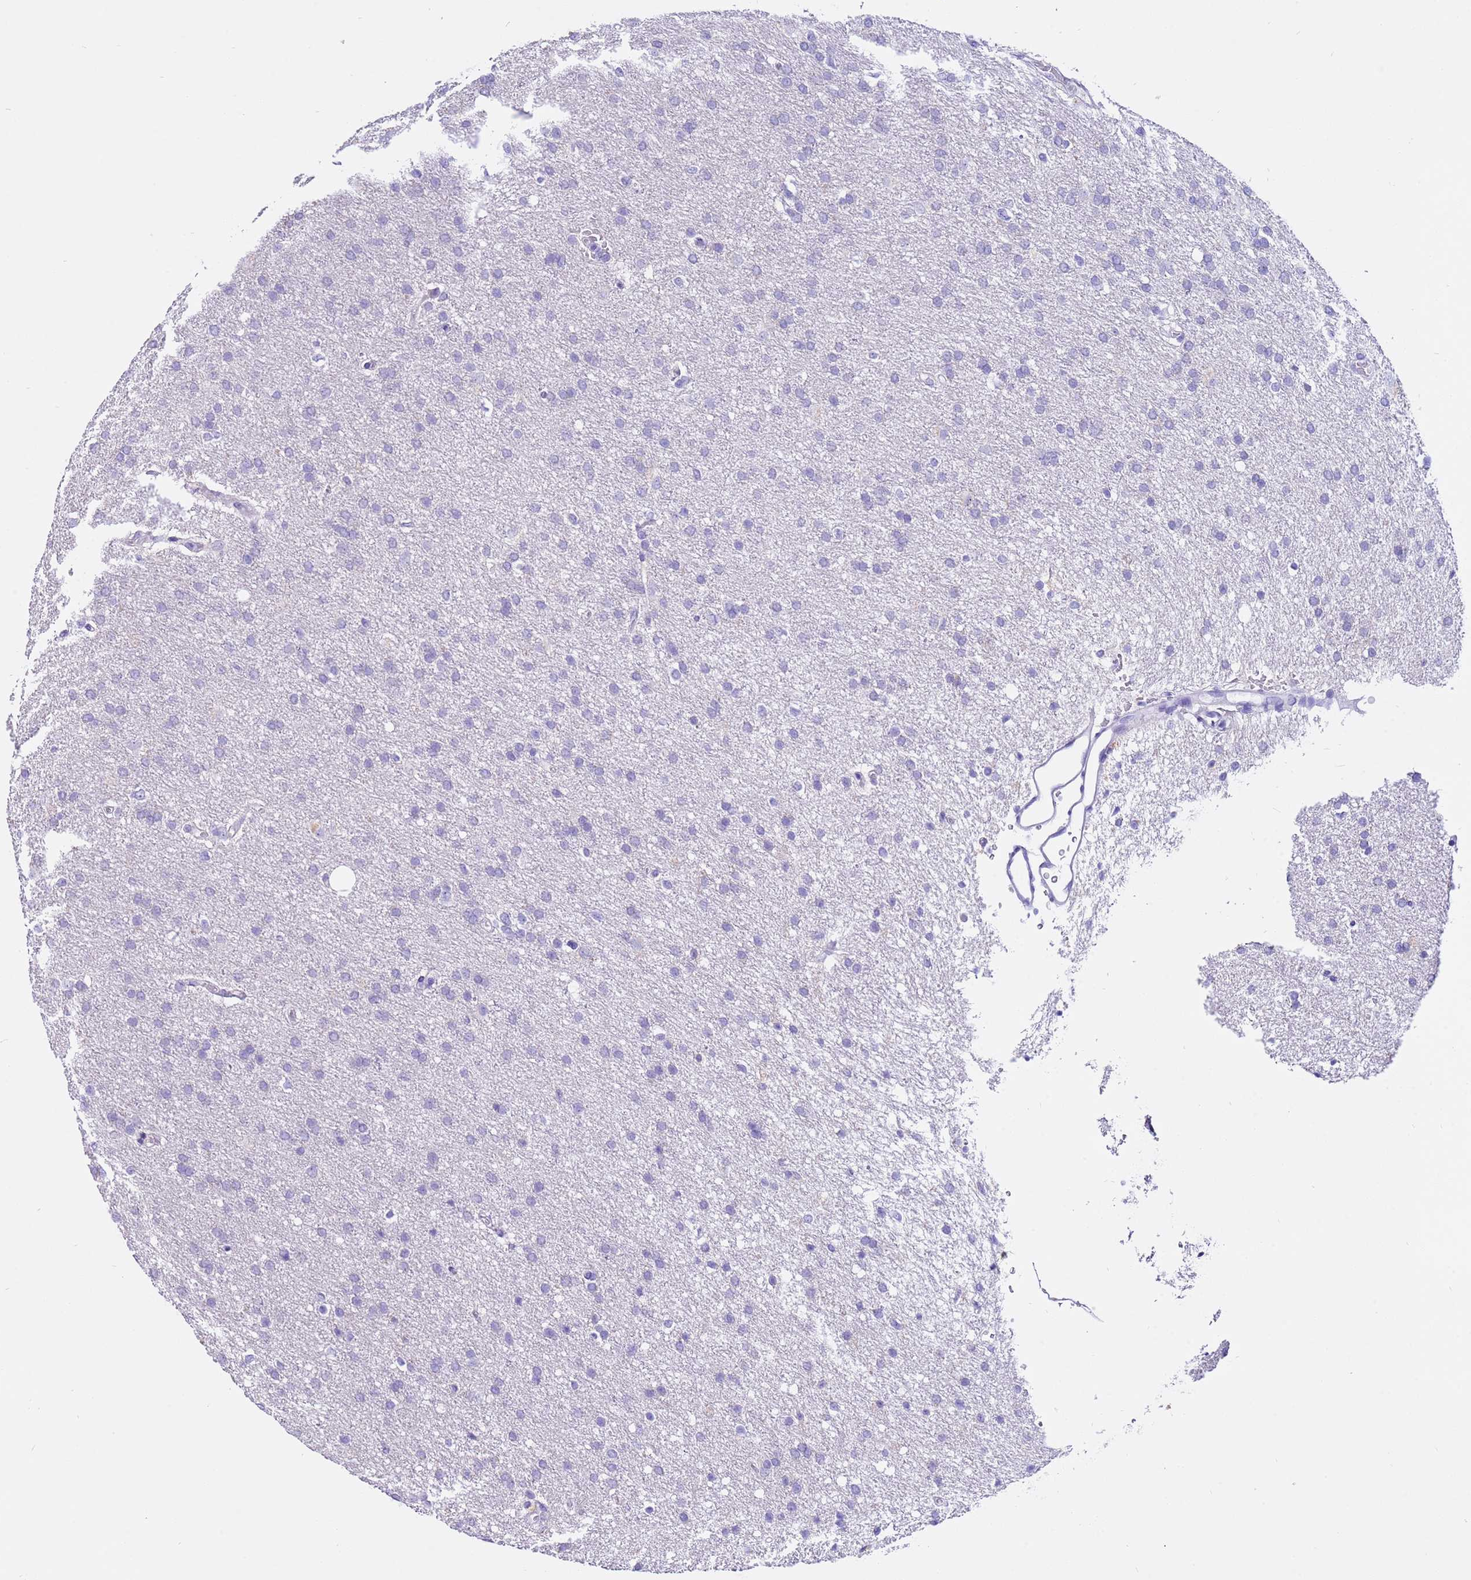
{"staining": {"intensity": "negative", "quantity": "none", "location": "none"}, "tissue": "glioma", "cell_type": "Tumor cells", "image_type": "cancer", "snomed": [{"axis": "morphology", "description": "Glioma, malignant, High grade"}, {"axis": "topography", "description": "Brain"}], "caption": "Malignant high-grade glioma was stained to show a protein in brown. There is no significant expression in tumor cells.", "gene": "CPB1", "patient": {"sex": "male", "age": 72}}